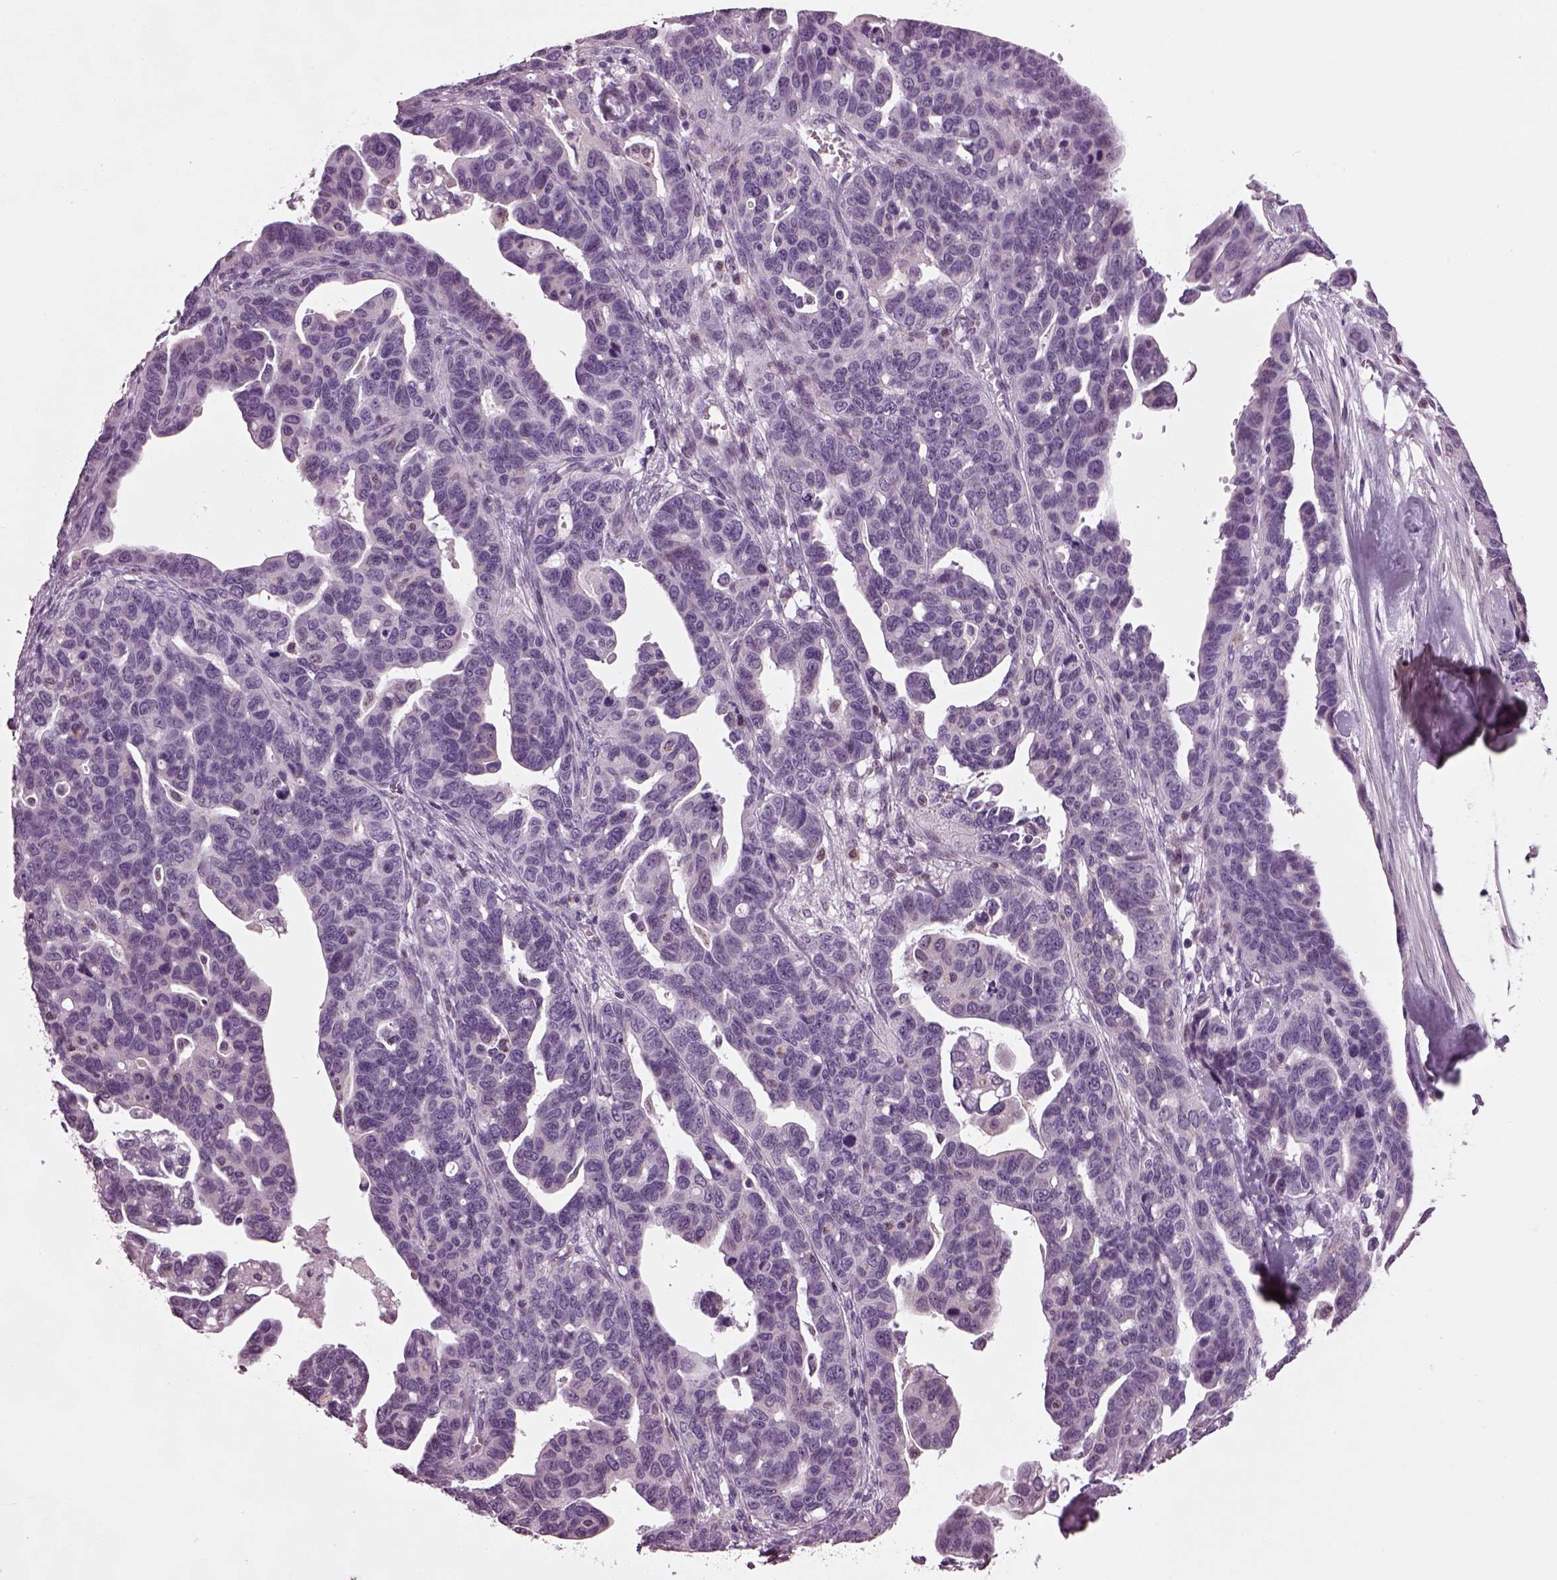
{"staining": {"intensity": "negative", "quantity": "none", "location": "none"}, "tissue": "ovarian cancer", "cell_type": "Tumor cells", "image_type": "cancer", "snomed": [{"axis": "morphology", "description": "Cystadenocarcinoma, serous, NOS"}, {"axis": "topography", "description": "Ovary"}], "caption": "Tumor cells are negative for protein expression in human ovarian cancer (serous cystadenocarcinoma).", "gene": "PRR9", "patient": {"sex": "female", "age": 69}}